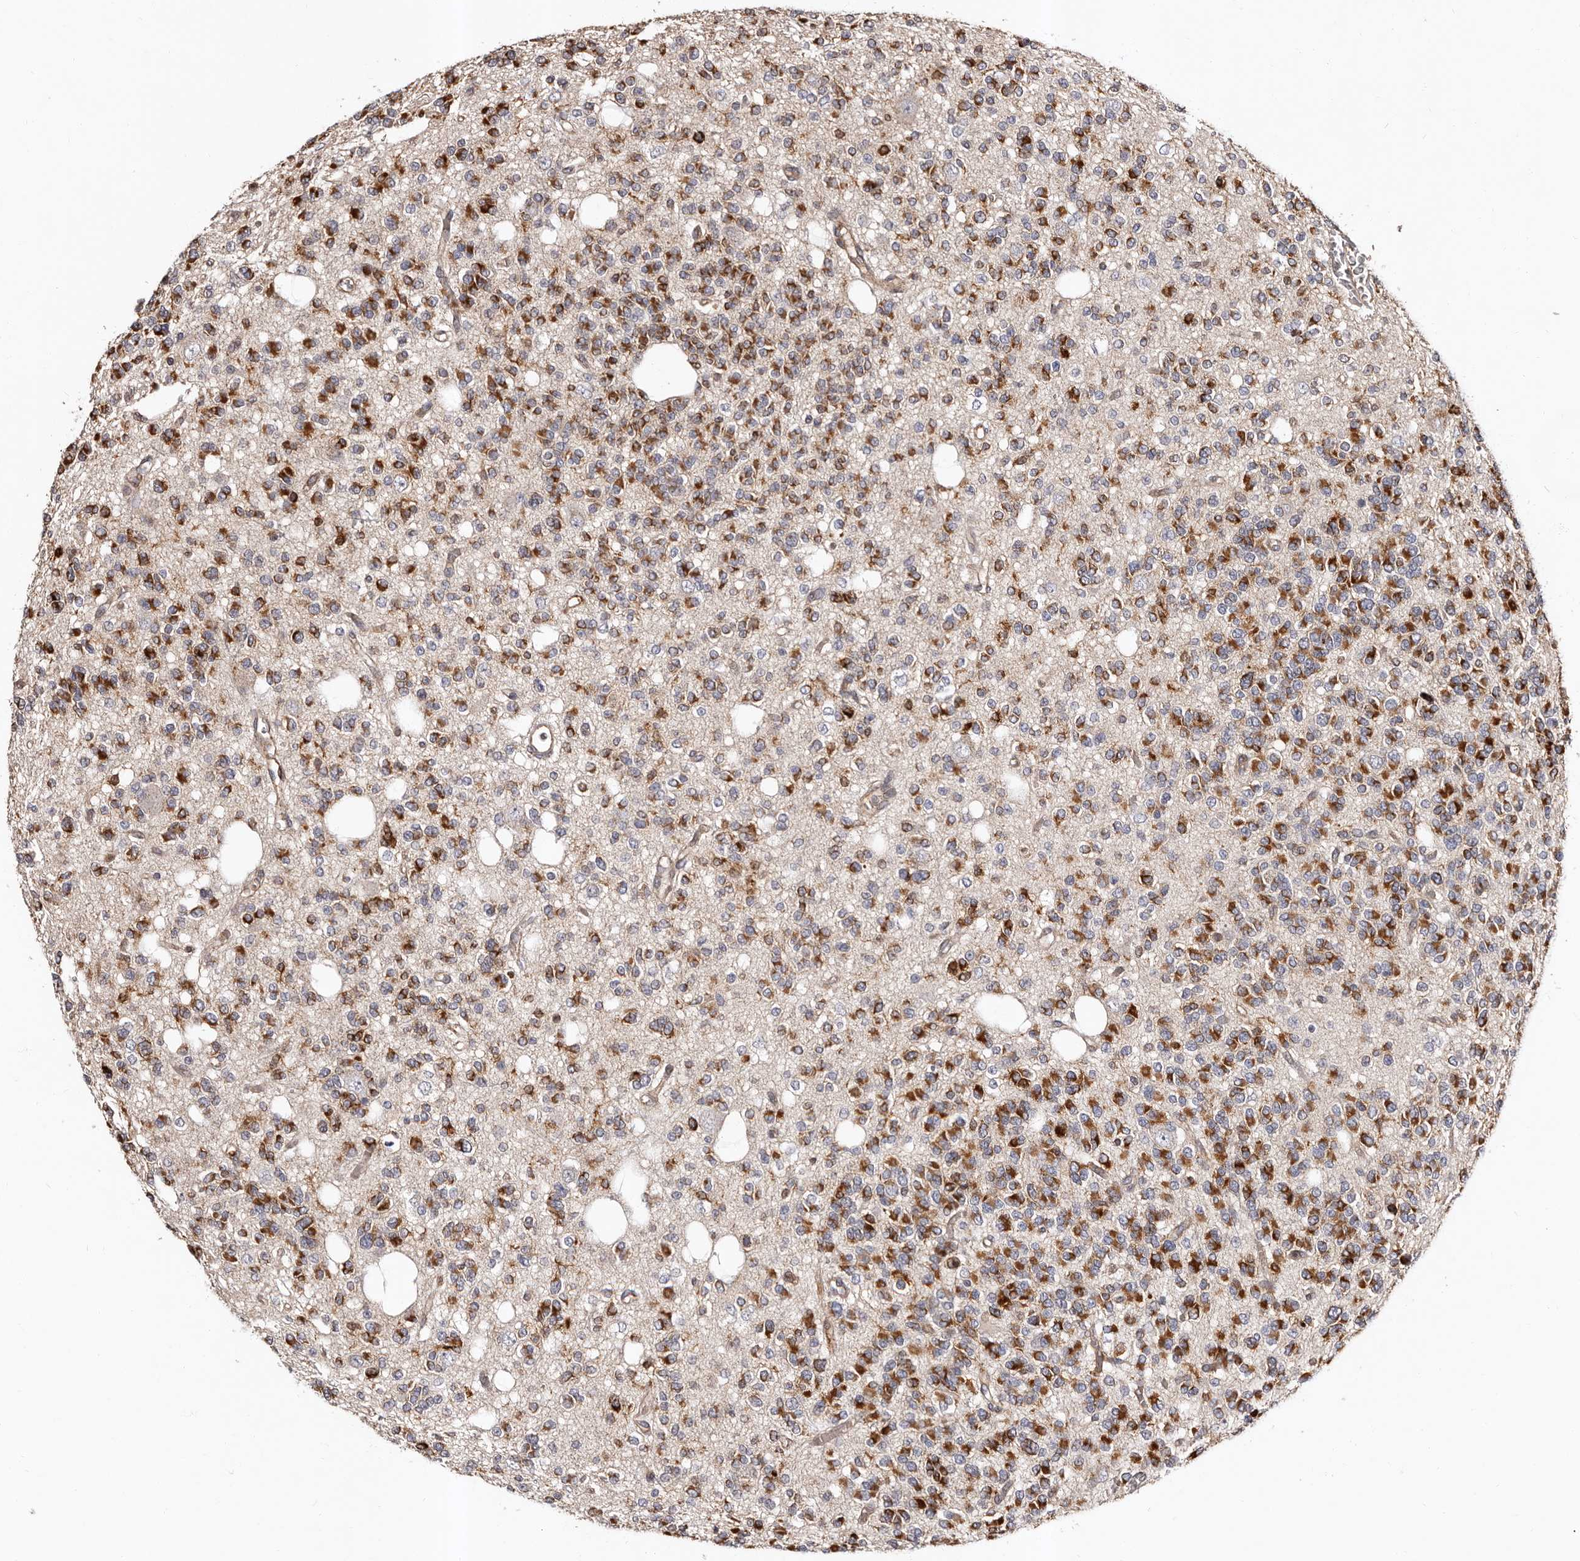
{"staining": {"intensity": "moderate", "quantity": "25%-75%", "location": "cytoplasmic/membranous"}, "tissue": "glioma", "cell_type": "Tumor cells", "image_type": "cancer", "snomed": [{"axis": "morphology", "description": "Glioma, malignant, Low grade"}, {"axis": "topography", "description": "Brain"}], "caption": "Malignant glioma (low-grade) stained with a protein marker shows moderate staining in tumor cells.", "gene": "BAX", "patient": {"sex": "male", "age": 38}}